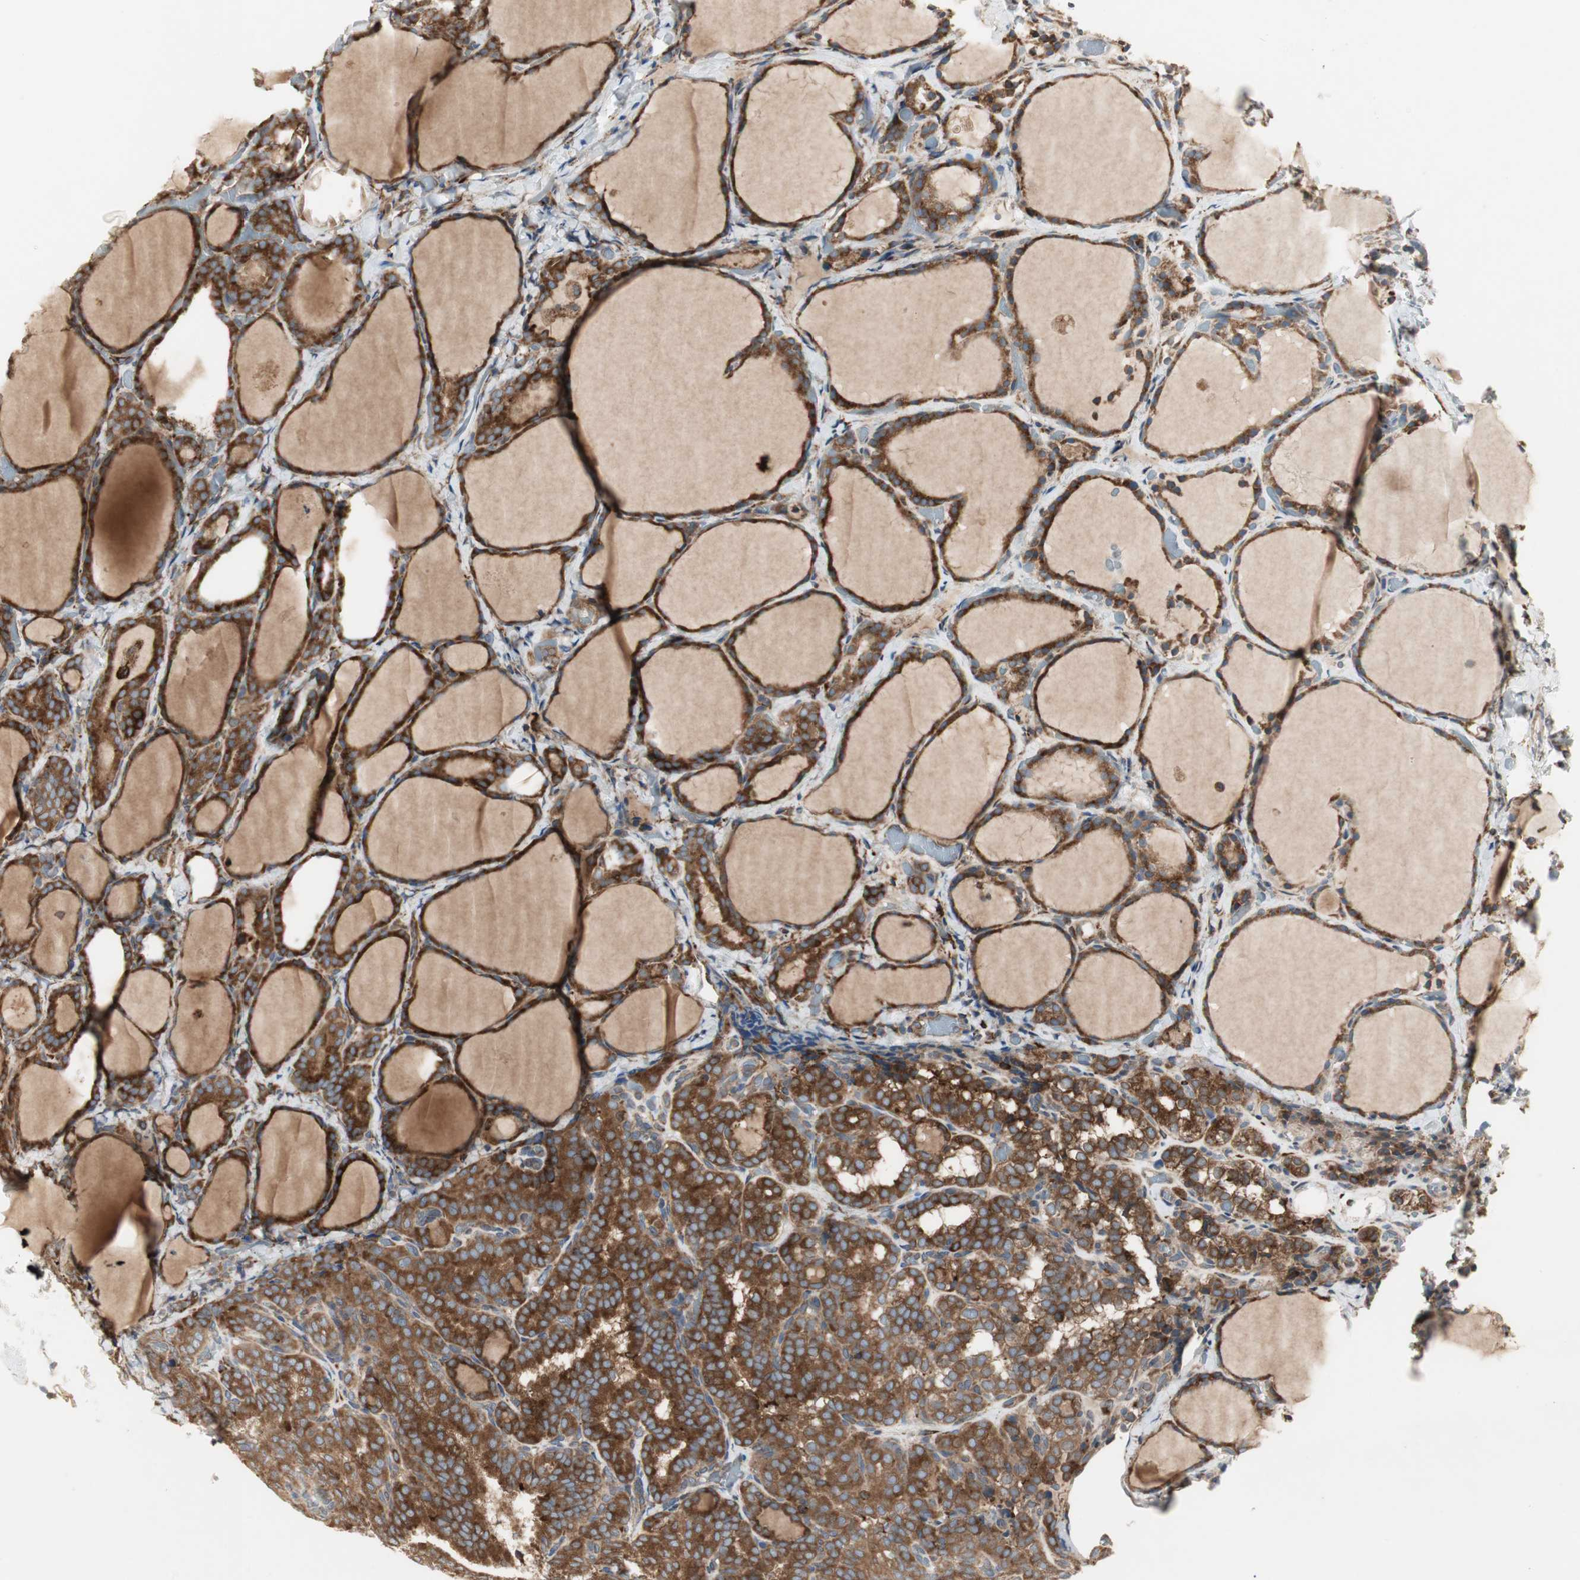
{"staining": {"intensity": "strong", "quantity": ">75%", "location": "cytoplasmic/membranous"}, "tissue": "thyroid cancer", "cell_type": "Tumor cells", "image_type": "cancer", "snomed": [{"axis": "morphology", "description": "Normal tissue, NOS"}, {"axis": "morphology", "description": "Papillary adenocarcinoma, NOS"}, {"axis": "topography", "description": "Thyroid gland"}], "caption": "Tumor cells reveal strong cytoplasmic/membranous expression in approximately >75% of cells in papillary adenocarcinoma (thyroid). The protein of interest is stained brown, and the nuclei are stained in blue (DAB (3,3'-diaminobenzidine) IHC with brightfield microscopy, high magnification).", "gene": "H6PD", "patient": {"sex": "female", "age": 30}}